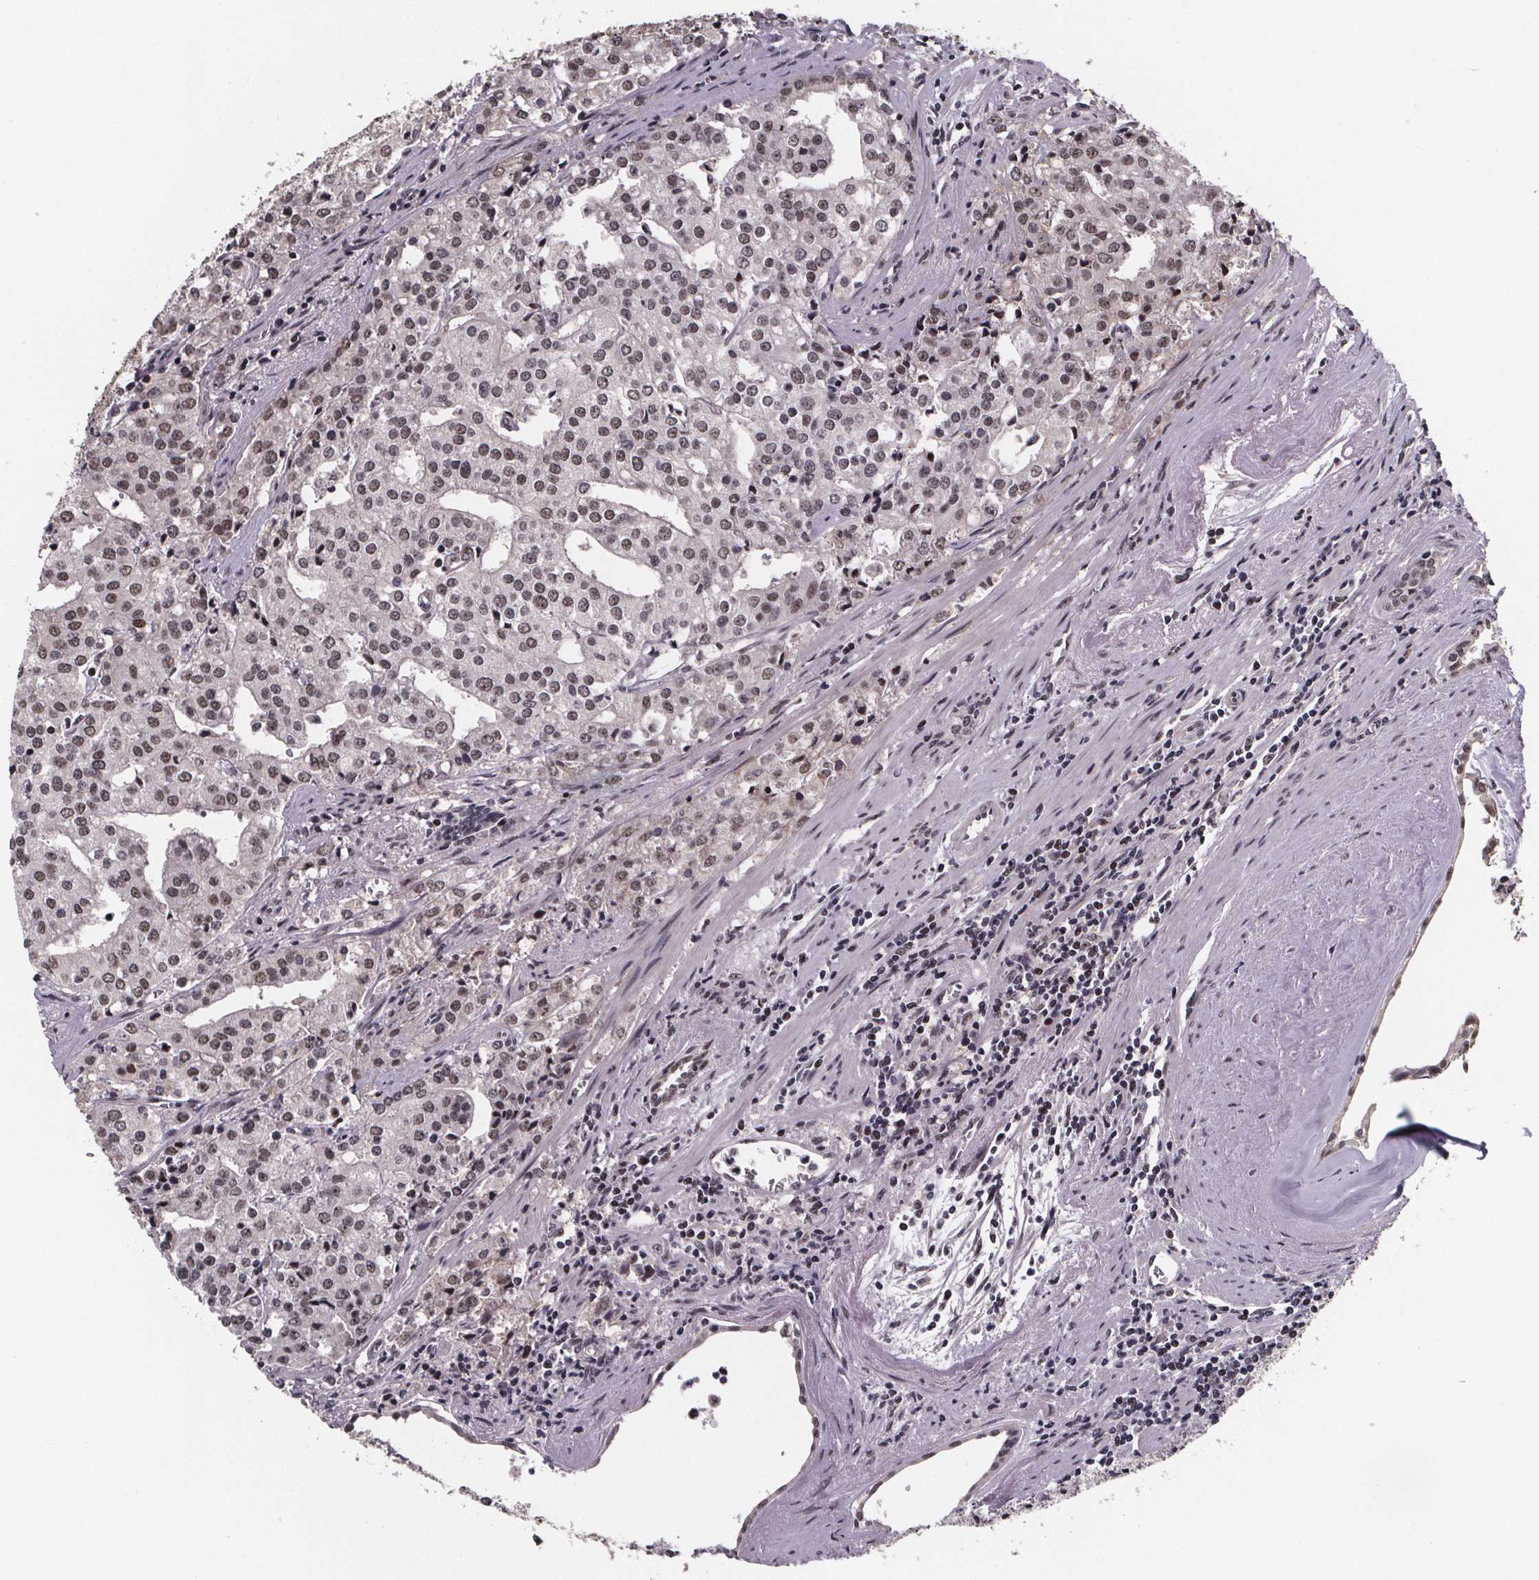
{"staining": {"intensity": "moderate", "quantity": ">75%", "location": "nuclear"}, "tissue": "prostate cancer", "cell_type": "Tumor cells", "image_type": "cancer", "snomed": [{"axis": "morphology", "description": "Adenocarcinoma, High grade"}, {"axis": "topography", "description": "Prostate"}], "caption": "Immunohistochemical staining of human high-grade adenocarcinoma (prostate) demonstrates medium levels of moderate nuclear staining in about >75% of tumor cells.", "gene": "U2SURP", "patient": {"sex": "male", "age": 68}}